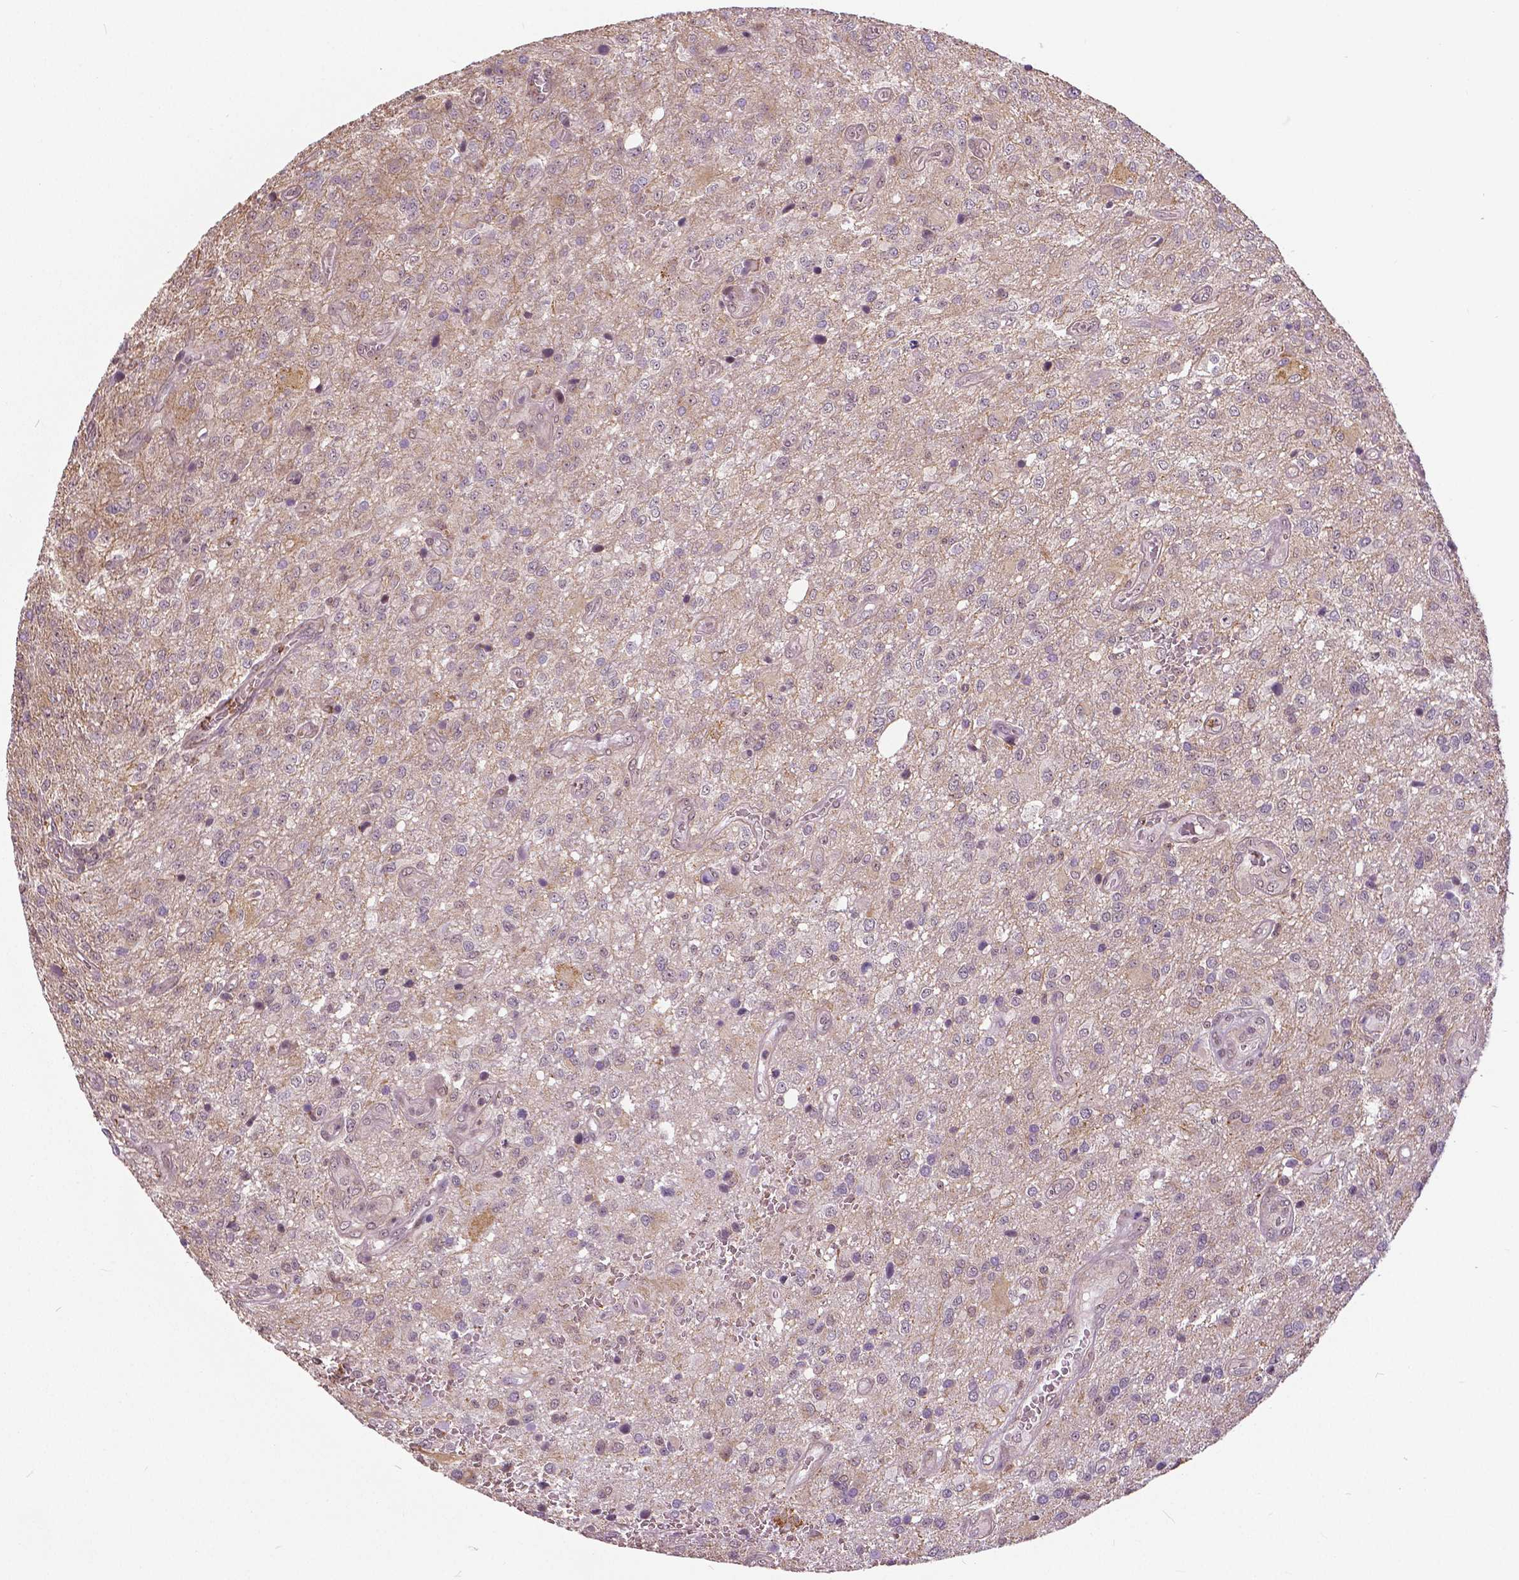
{"staining": {"intensity": "negative", "quantity": "none", "location": "none"}, "tissue": "glioma", "cell_type": "Tumor cells", "image_type": "cancer", "snomed": [{"axis": "morphology", "description": "Glioma, malignant, Low grade"}, {"axis": "topography", "description": "Brain"}], "caption": "An image of low-grade glioma (malignant) stained for a protein reveals no brown staining in tumor cells.", "gene": "ANXA13", "patient": {"sex": "male", "age": 66}}